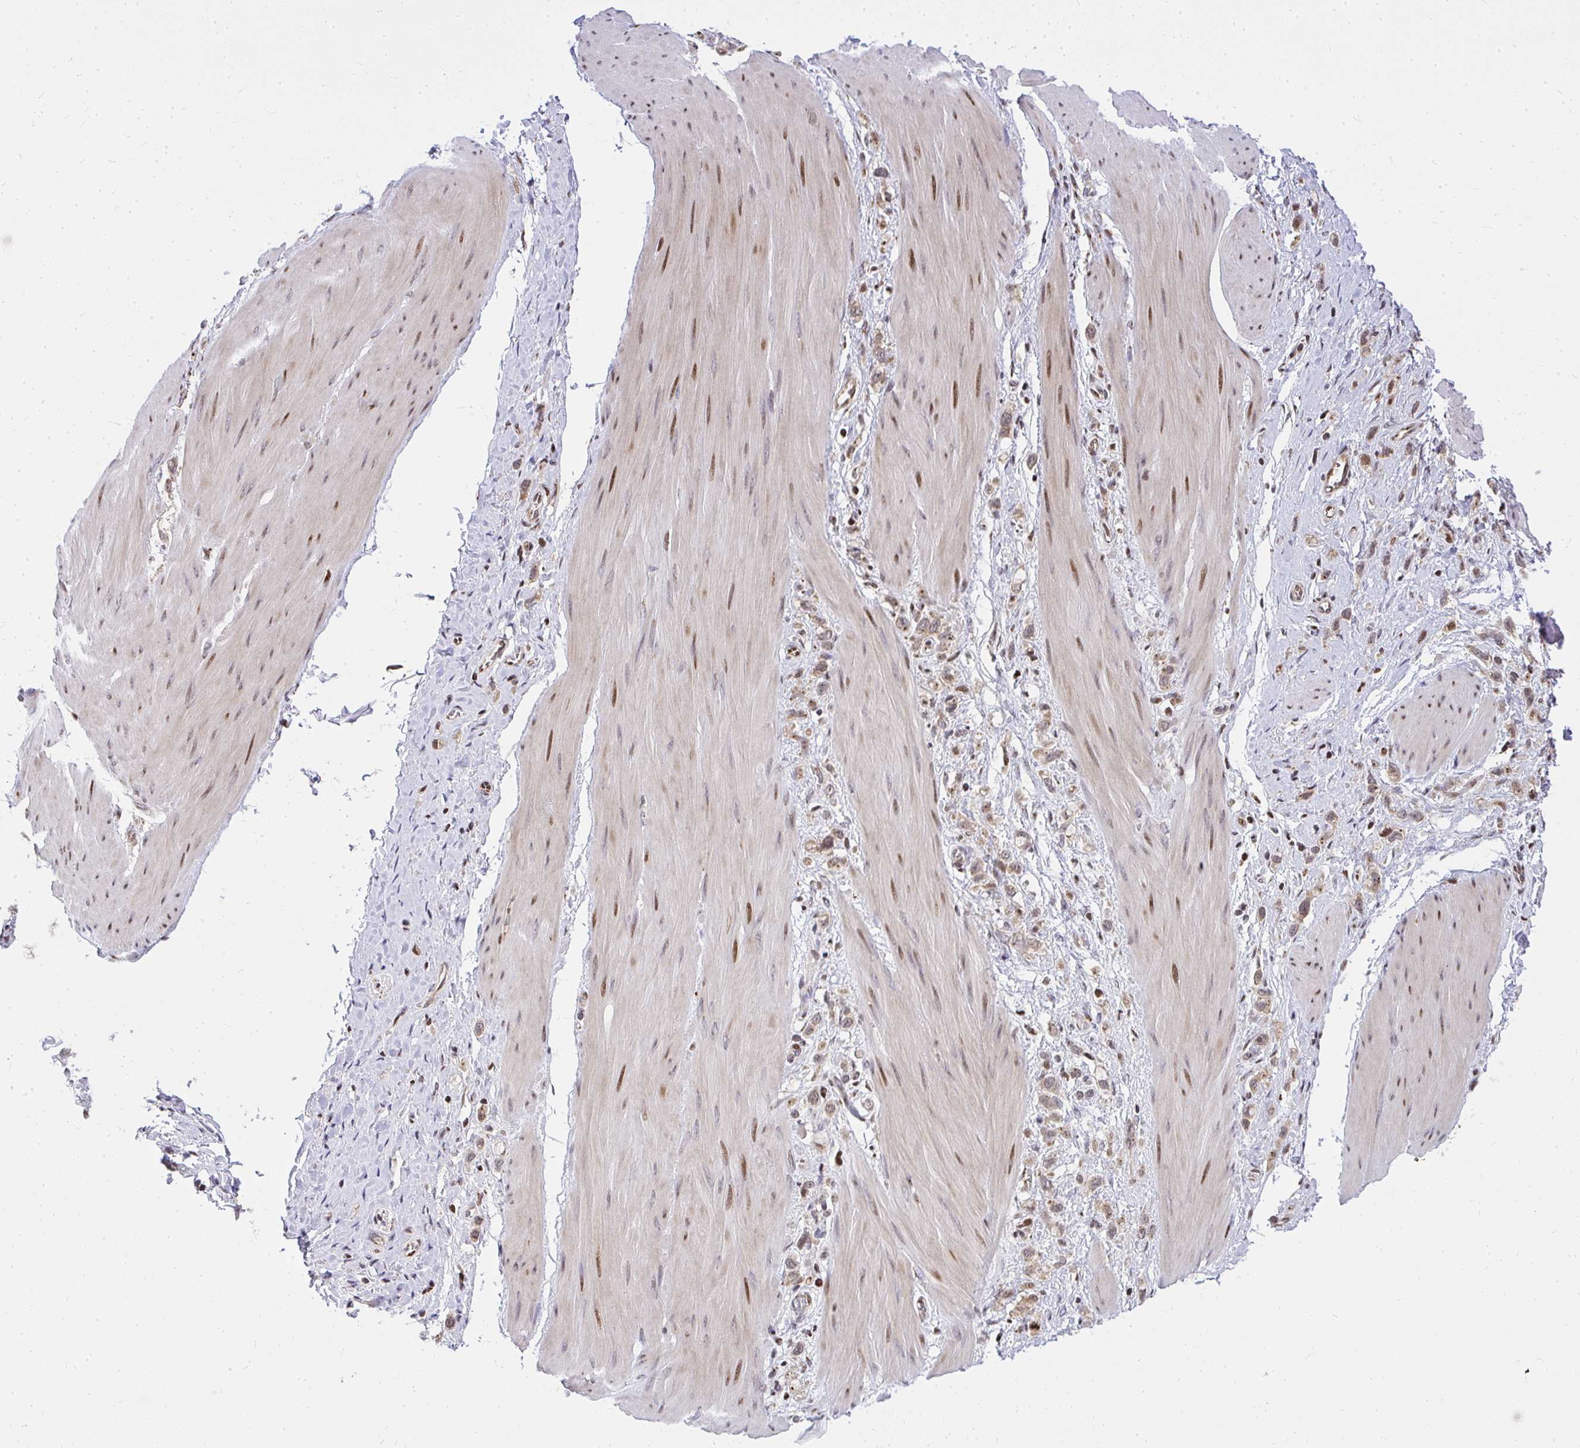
{"staining": {"intensity": "moderate", "quantity": ">75%", "location": "cytoplasmic/membranous,nuclear"}, "tissue": "stomach cancer", "cell_type": "Tumor cells", "image_type": "cancer", "snomed": [{"axis": "morphology", "description": "Adenocarcinoma, NOS"}, {"axis": "topography", "description": "Stomach"}], "caption": "Brown immunohistochemical staining in human stomach cancer exhibits moderate cytoplasmic/membranous and nuclear expression in approximately >75% of tumor cells.", "gene": "PIGY", "patient": {"sex": "female", "age": 65}}